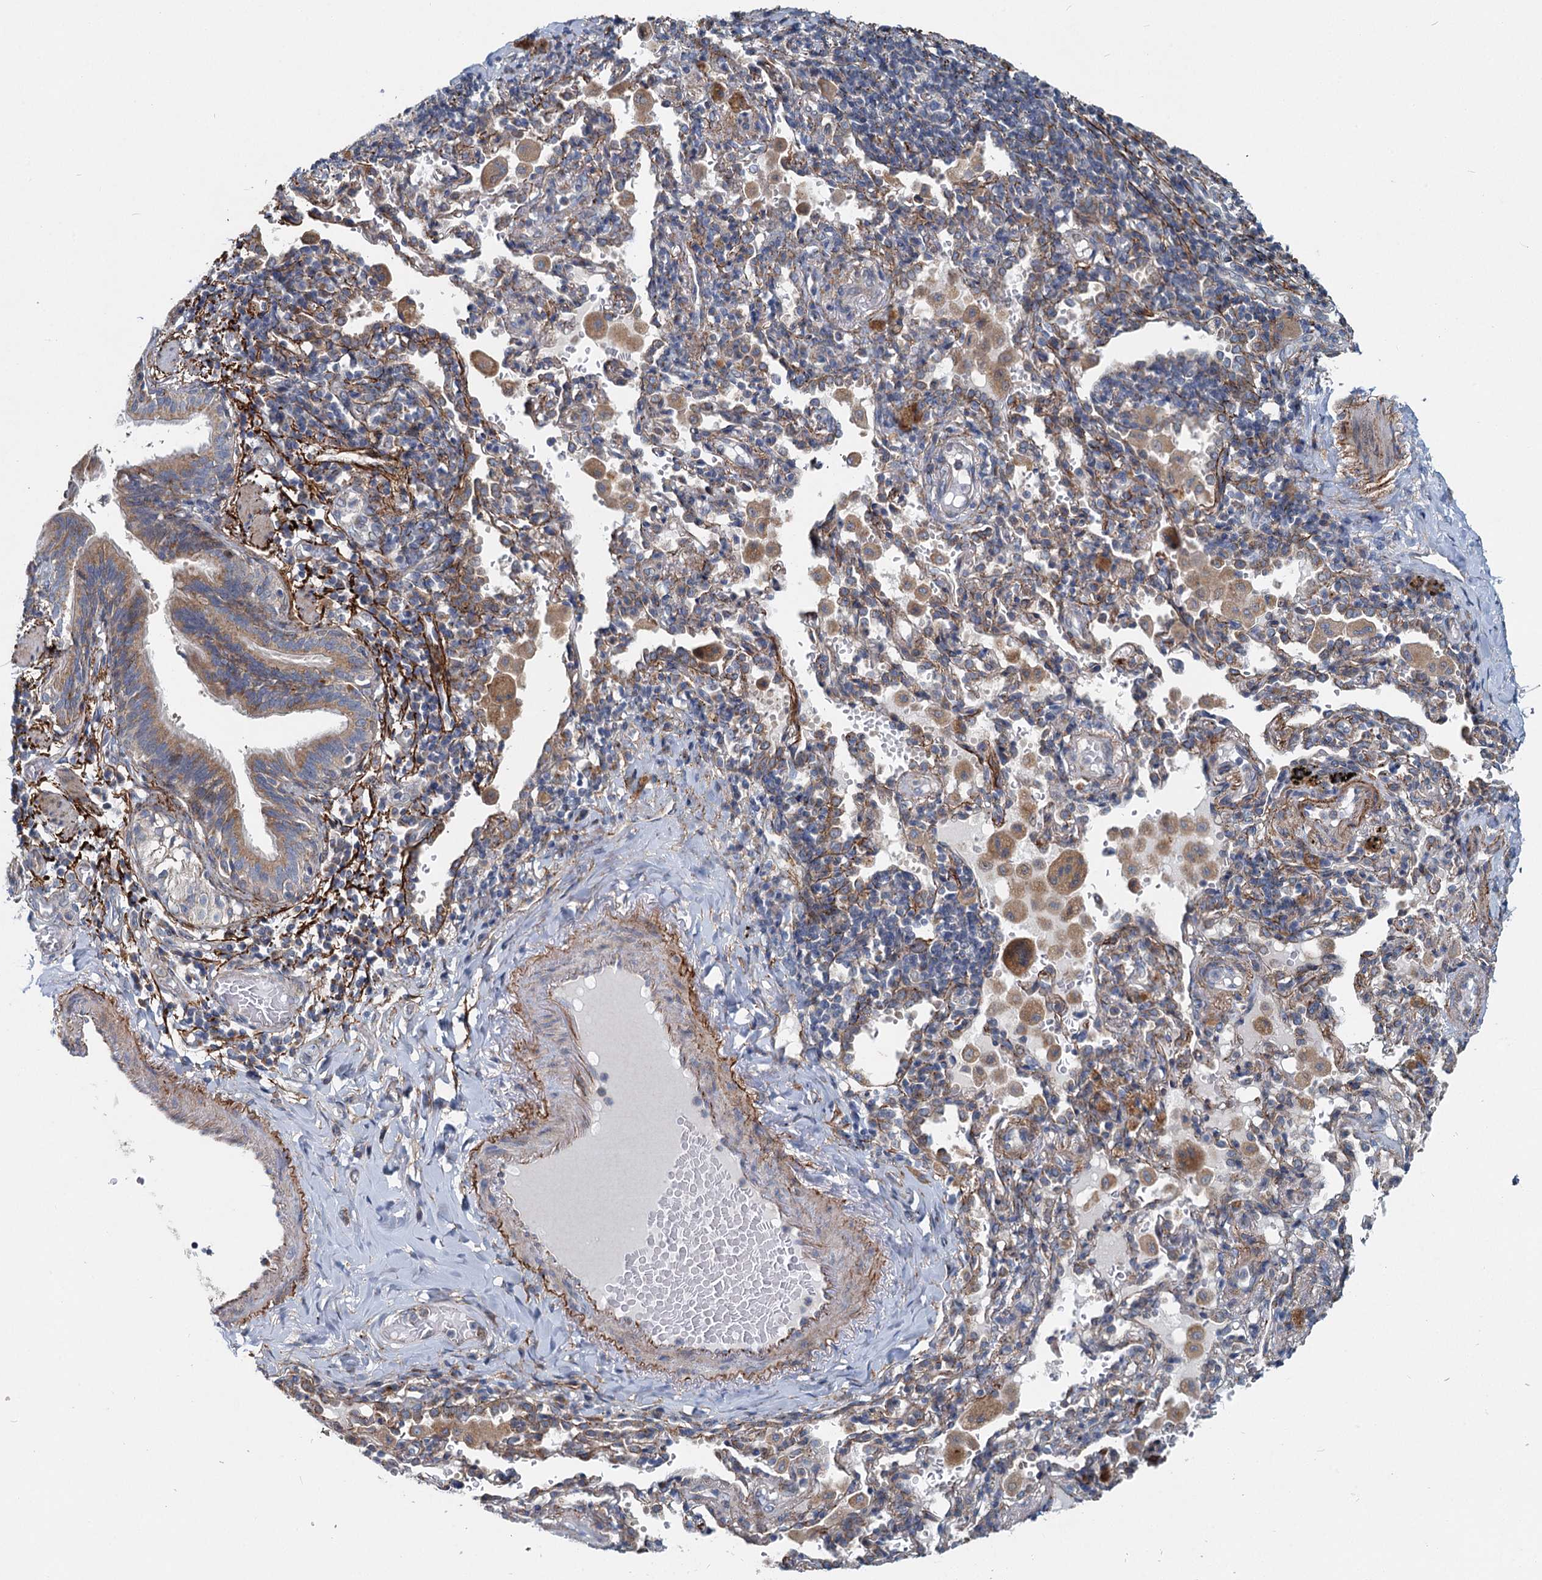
{"staining": {"intensity": "moderate", "quantity": ">75%", "location": "cytoplasmic/membranous"}, "tissue": "bronchus", "cell_type": "Respiratory epithelial cells", "image_type": "normal", "snomed": [{"axis": "morphology", "description": "Normal tissue, NOS"}, {"axis": "topography", "description": "Cartilage tissue"}, {"axis": "topography", "description": "Bronchus"}], "caption": "Protein expression analysis of normal human bronchus reveals moderate cytoplasmic/membranous expression in approximately >75% of respiratory epithelial cells. The protein of interest is shown in brown color, while the nuclei are stained blue.", "gene": "ADCY2", "patient": {"sex": "female", "age": 36}}